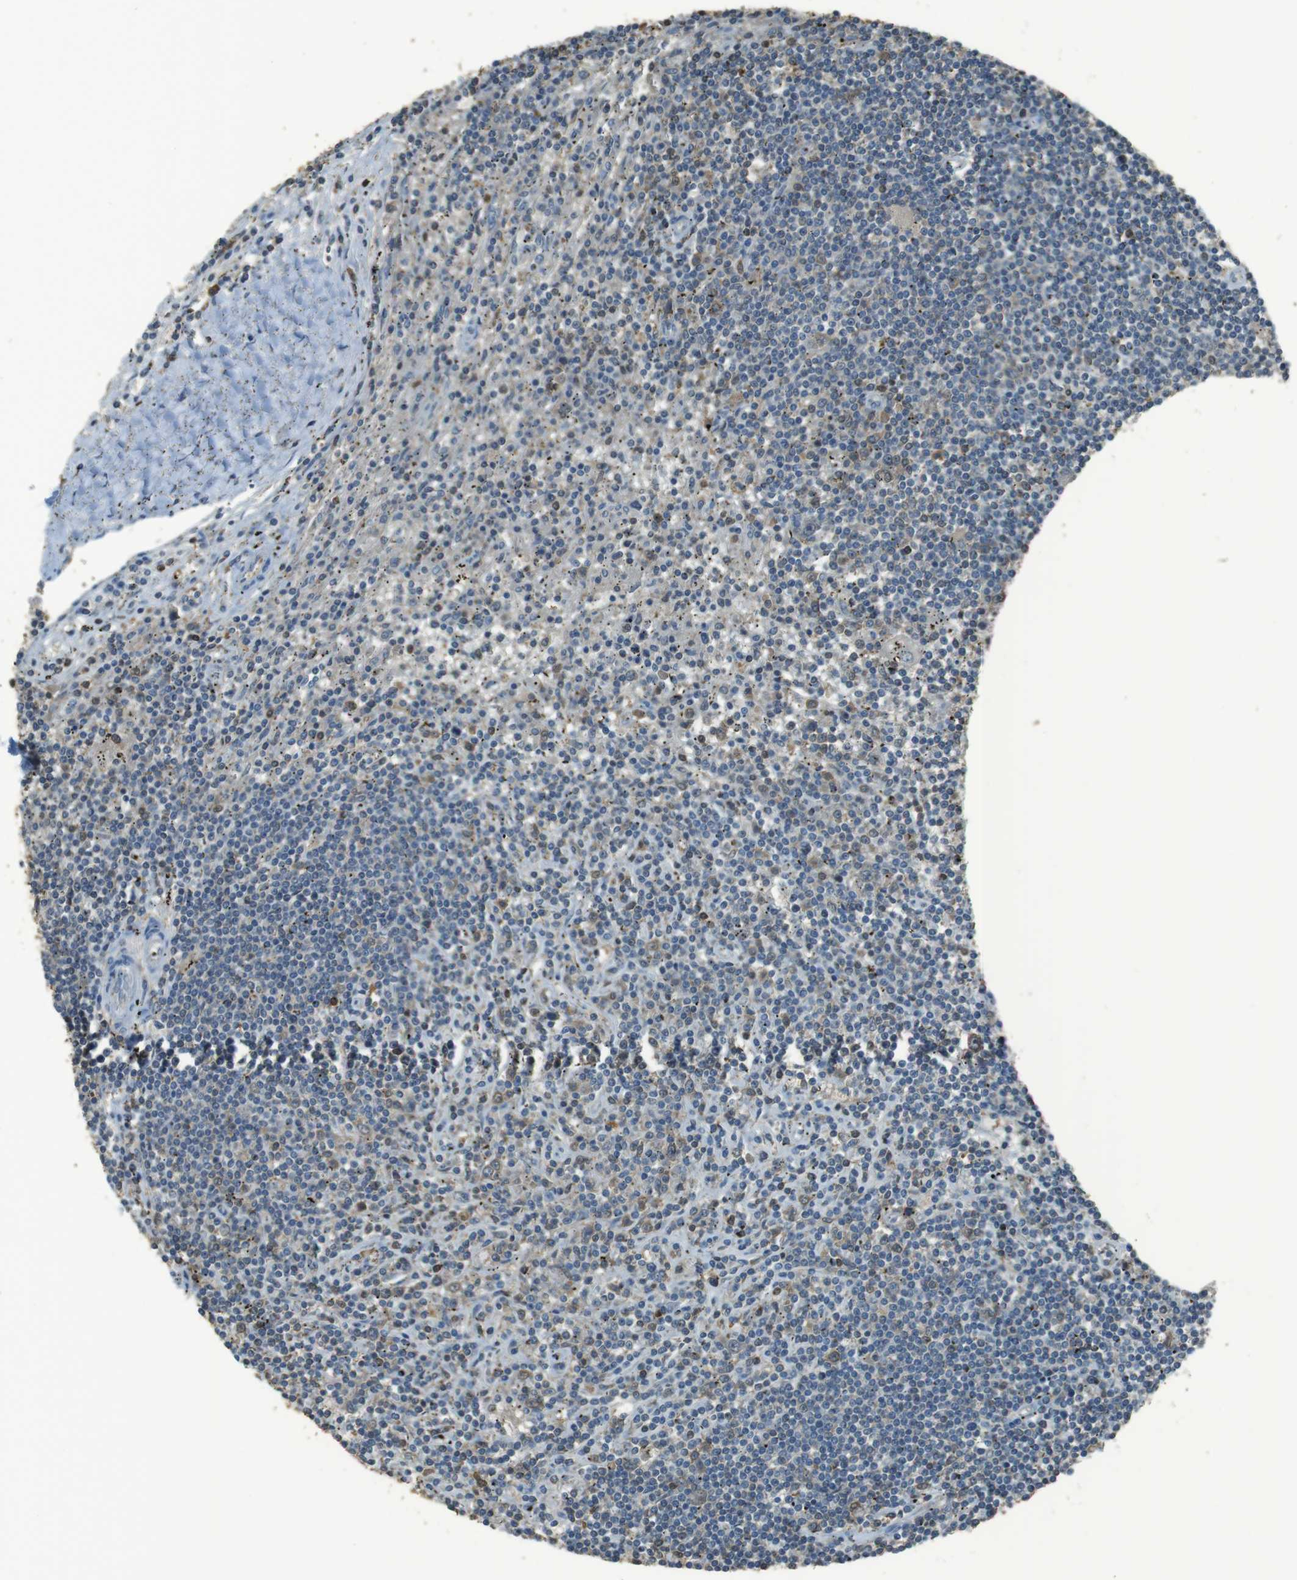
{"staining": {"intensity": "weak", "quantity": "<25%", "location": "cytoplasmic/membranous,nuclear"}, "tissue": "lymphoma", "cell_type": "Tumor cells", "image_type": "cancer", "snomed": [{"axis": "morphology", "description": "Malignant lymphoma, non-Hodgkin's type, Low grade"}, {"axis": "topography", "description": "Spleen"}], "caption": "Tumor cells are negative for protein expression in human low-grade malignant lymphoma, non-Hodgkin's type.", "gene": "TWSG1", "patient": {"sex": "male", "age": 76}}